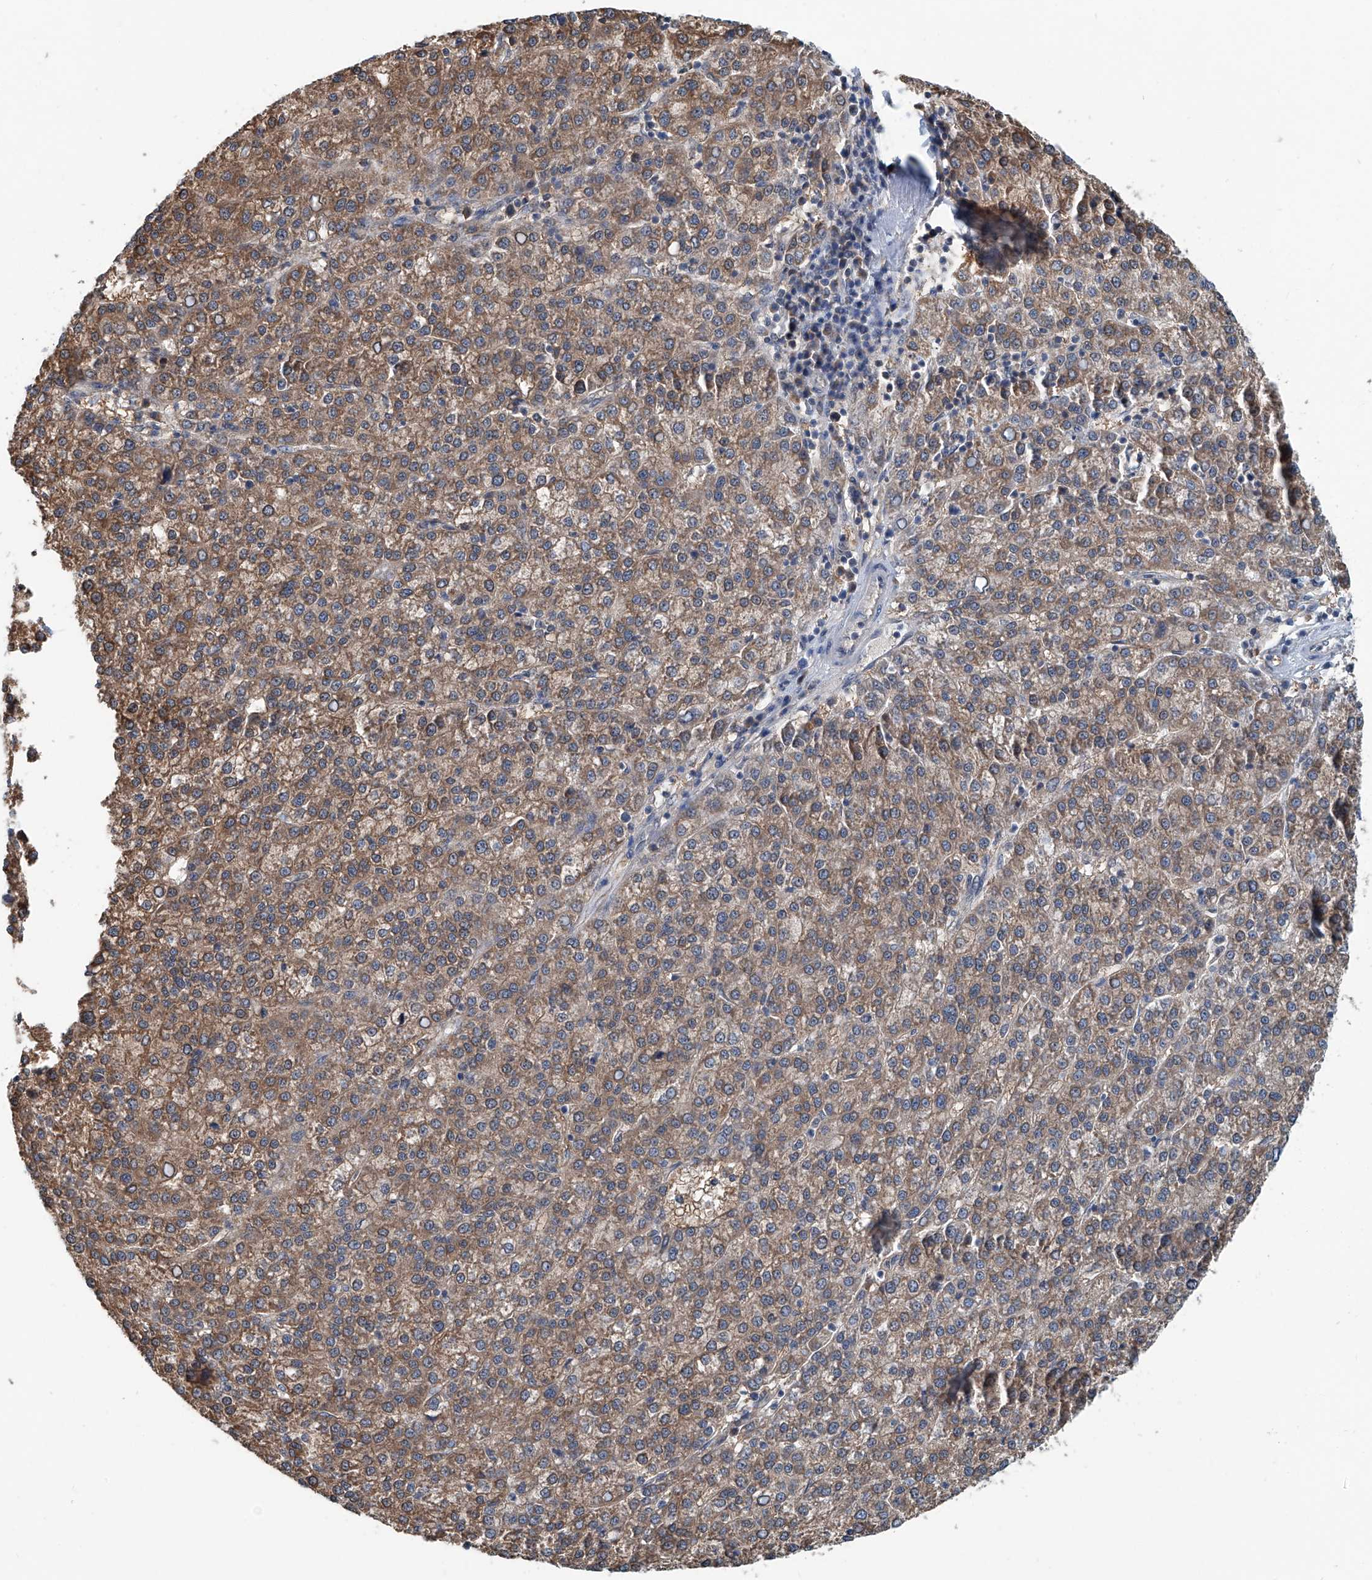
{"staining": {"intensity": "moderate", "quantity": ">75%", "location": "cytoplasmic/membranous"}, "tissue": "liver cancer", "cell_type": "Tumor cells", "image_type": "cancer", "snomed": [{"axis": "morphology", "description": "Carcinoma, Hepatocellular, NOS"}, {"axis": "topography", "description": "Liver"}], "caption": "Immunohistochemical staining of liver hepatocellular carcinoma displays medium levels of moderate cytoplasmic/membranous positivity in approximately >75% of tumor cells.", "gene": "CLK1", "patient": {"sex": "female", "age": 58}}